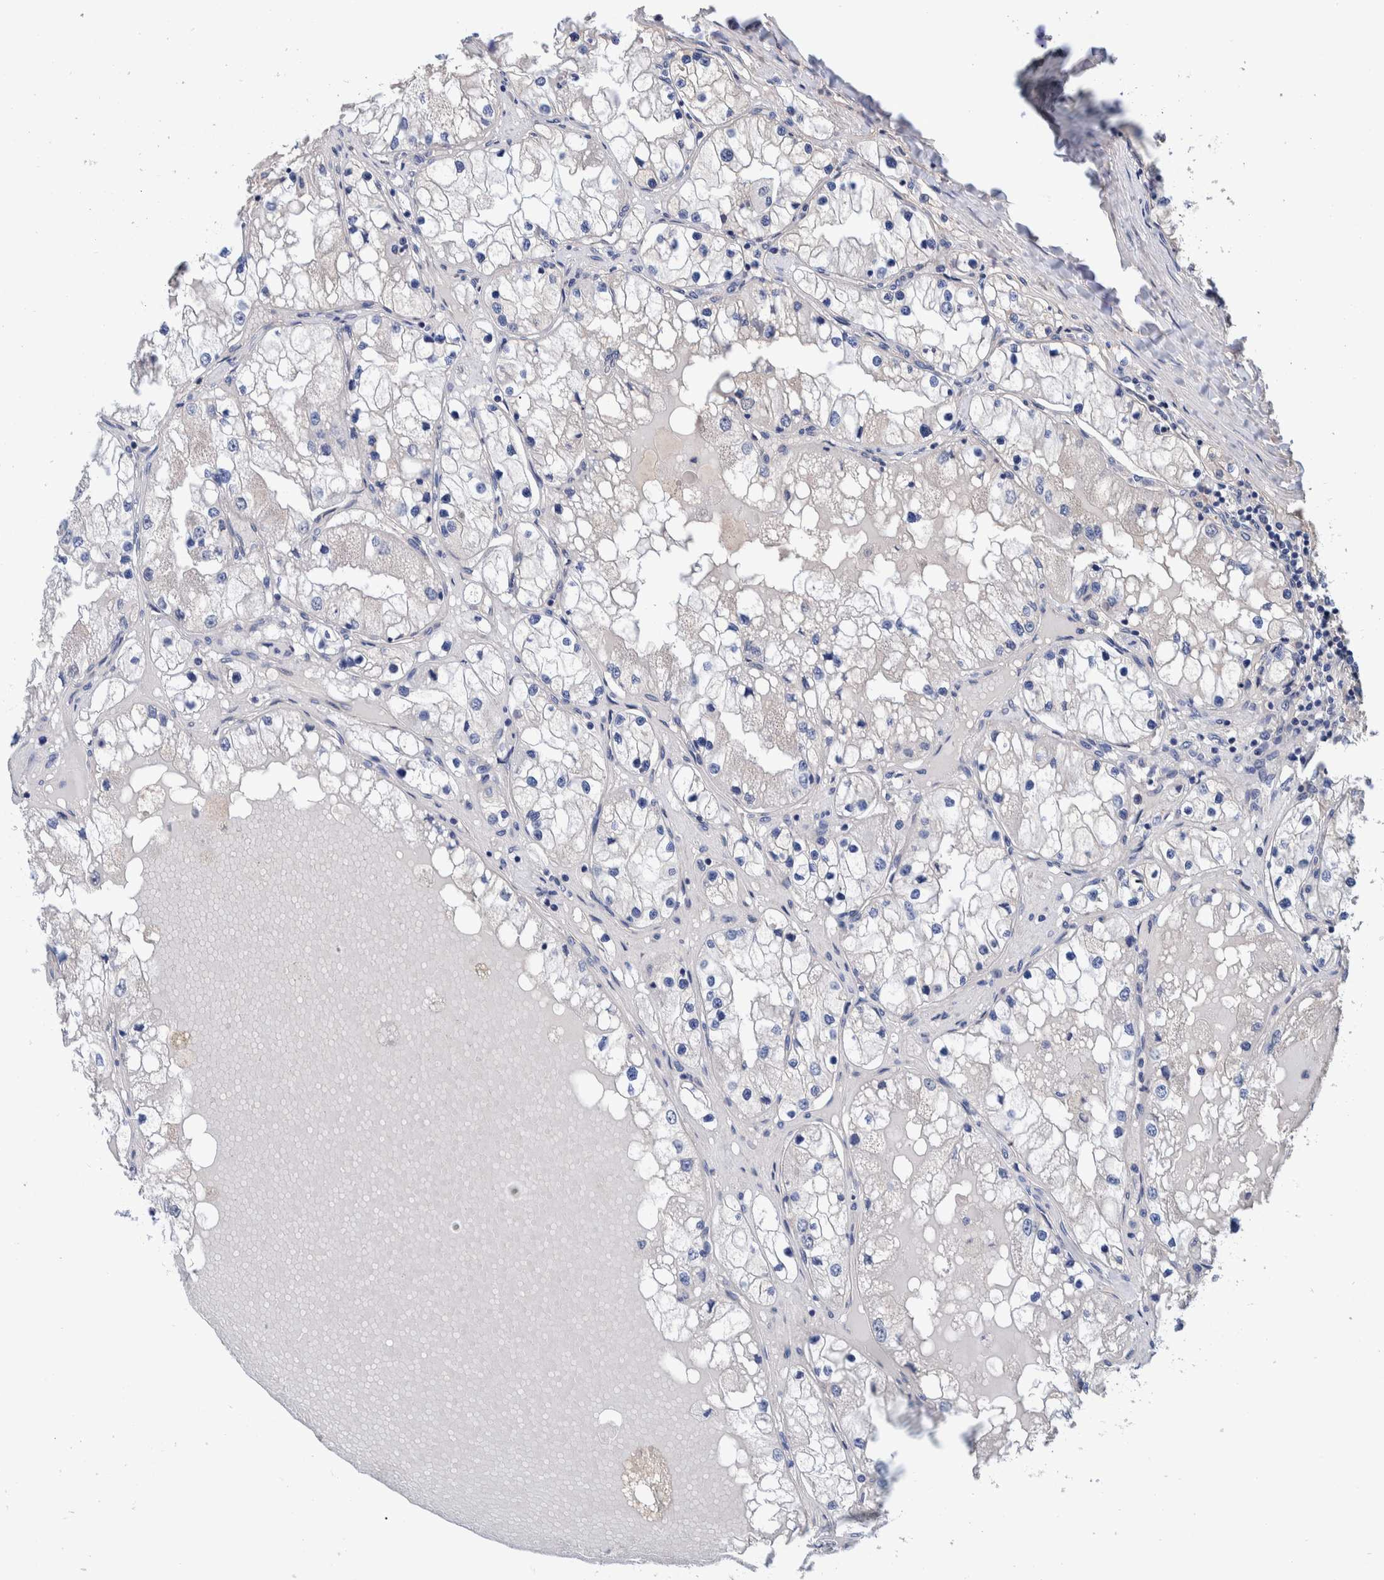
{"staining": {"intensity": "negative", "quantity": "none", "location": "none"}, "tissue": "renal cancer", "cell_type": "Tumor cells", "image_type": "cancer", "snomed": [{"axis": "morphology", "description": "Adenocarcinoma, NOS"}, {"axis": "topography", "description": "Kidney"}], "caption": "Human renal cancer (adenocarcinoma) stained for a protein using IHC displays no staining in tumor cells.", "gene": "SLC45A4", "patient": {"sex": "male", "age": 68}}